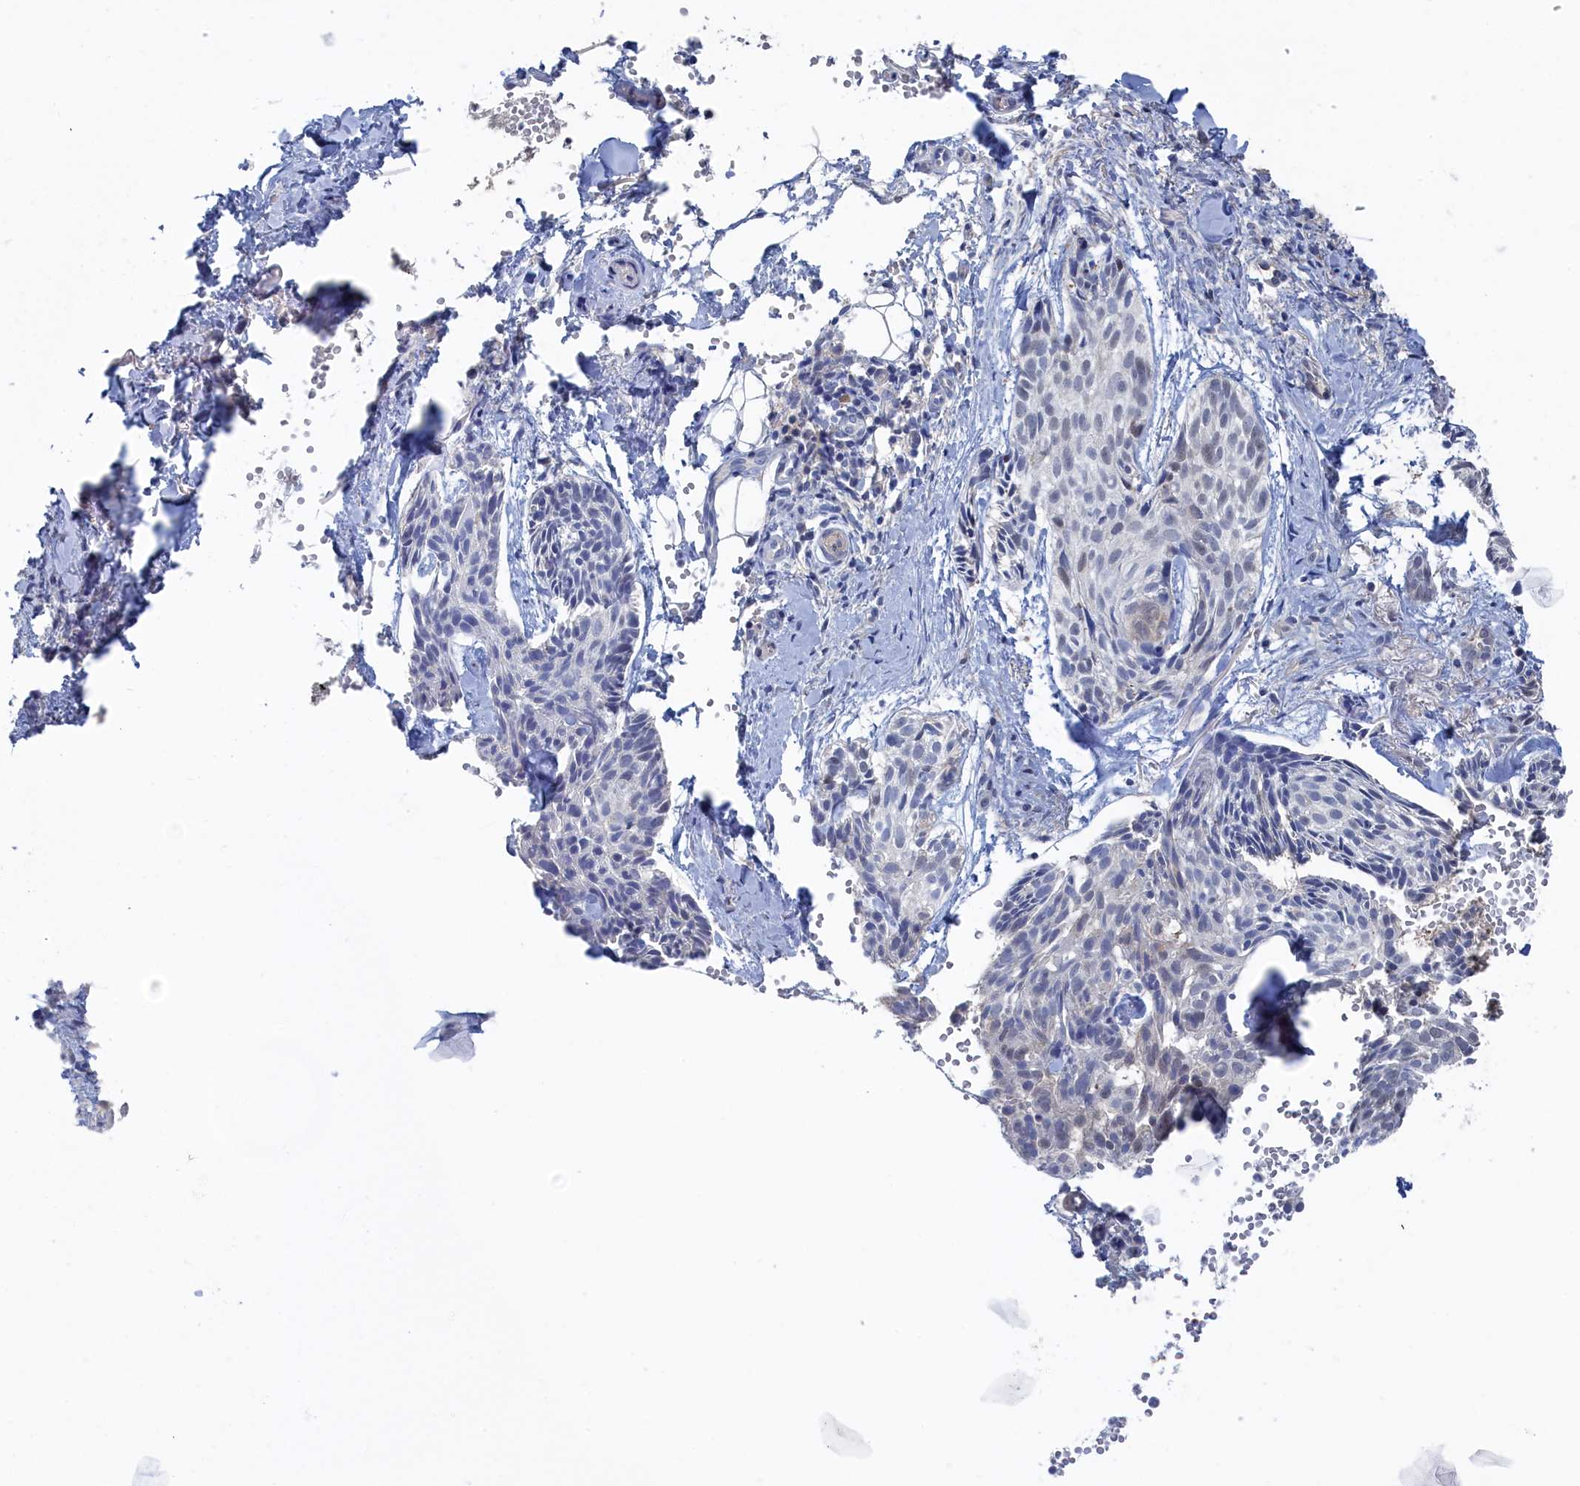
{"staining": {"intensity": "negative", "quantity": "none", "location": "none"}, "tissue": "skin cancer", "cell_type": "Tumor cells", "image_type": "cancer", "snomed": [{"axis": "morphology", "description": "Normal tissue, NOS"}, {"axis": "morphology", "description": "Basal cell carcinoma"}, {"axis": "topography", "description": "Skin"}], "caption": "DAB (3,3'-diaminobenzidine) immunohistochemical staining of human skin basal cell carcinoma shows no significant staining in tumor cells.", "gene": "IRGQ", "patient": {"sex": "male", "age": 66}}